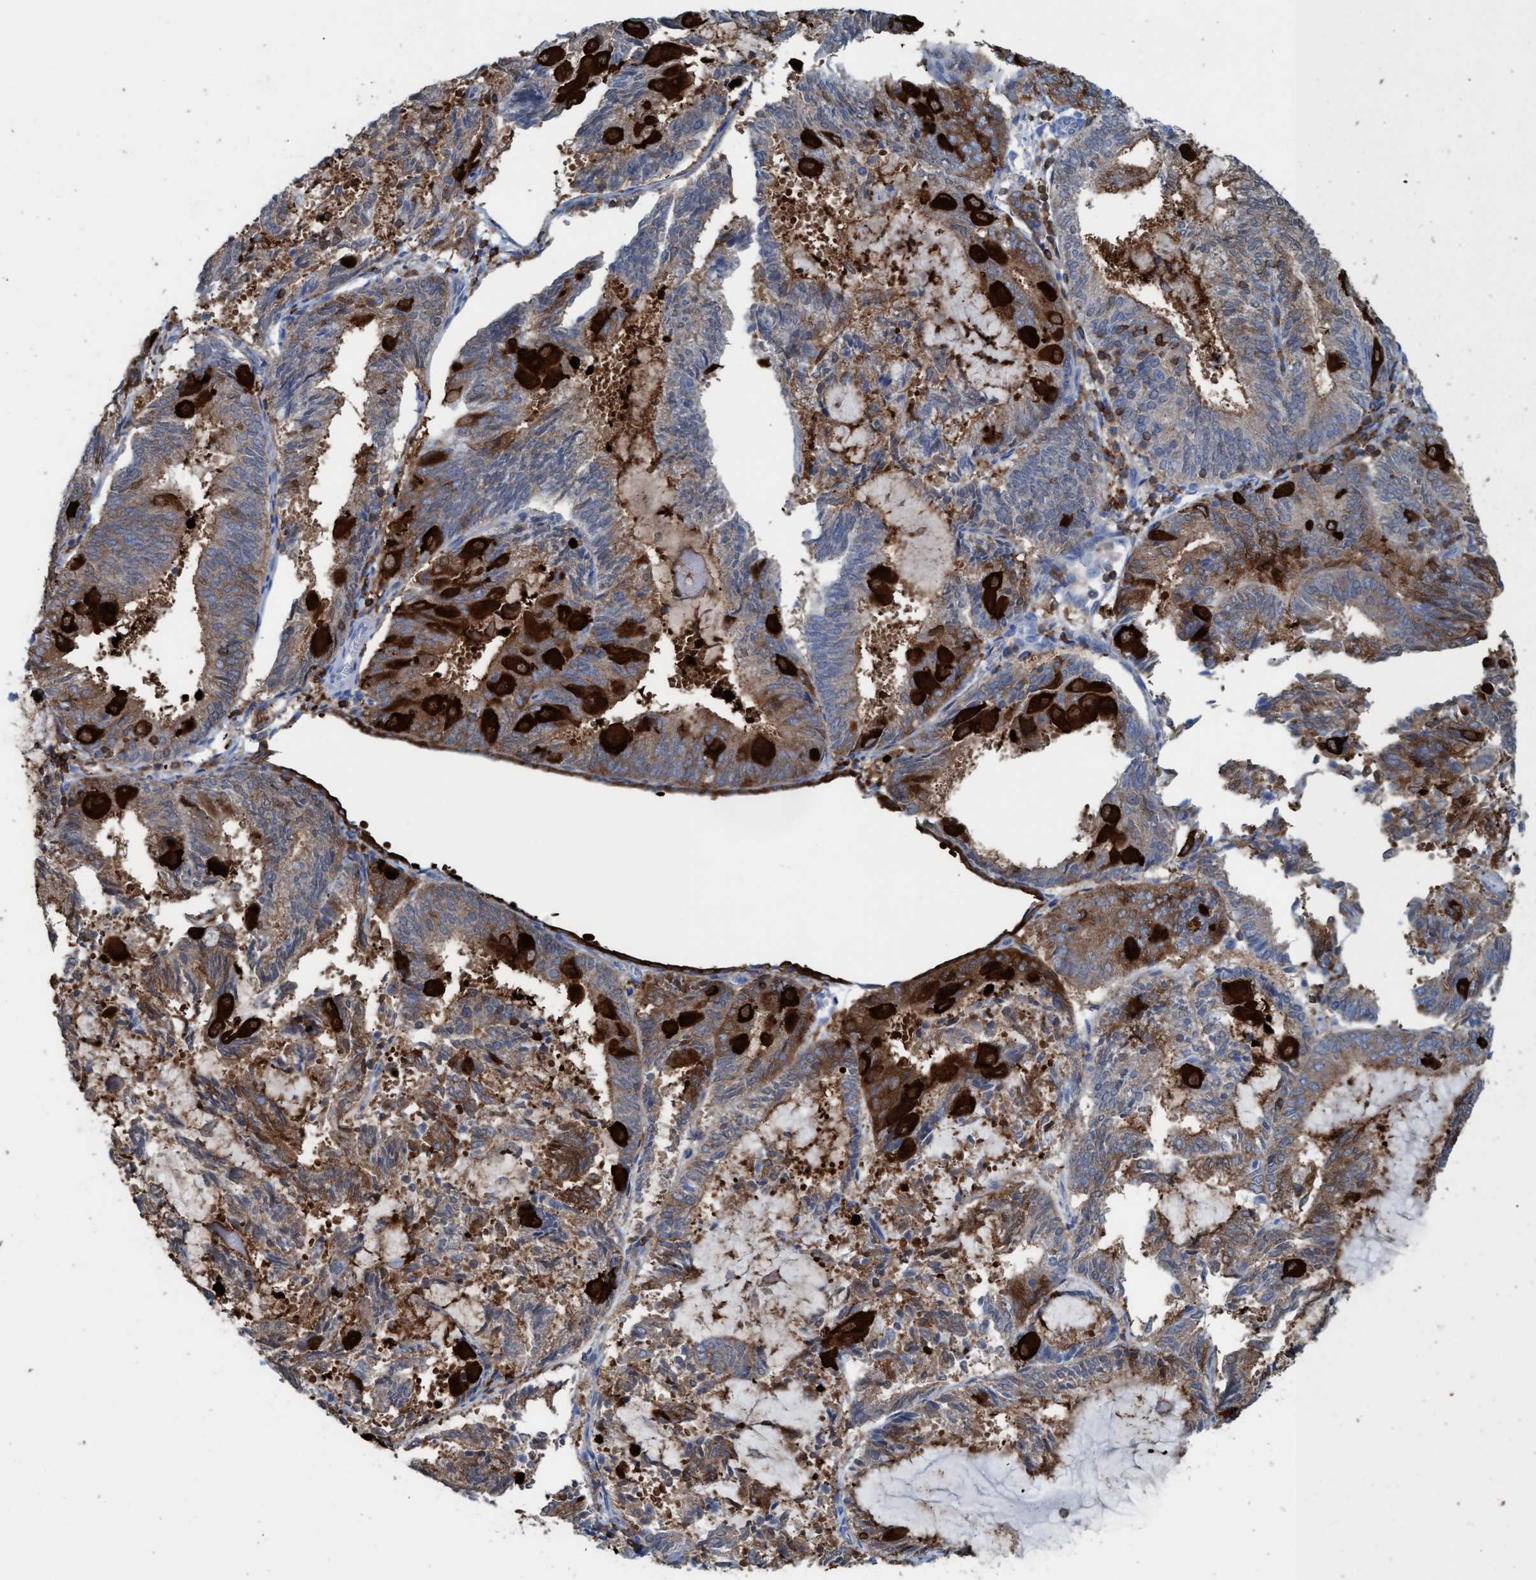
{"staining": {"intensity": "strong", "quantity": "25%-75%", "location": "cytoplasmic/membranous"}, "tissue": "endometrial cancer", "cell_type": "Tumor cells", "image_type": "cancer", "snomed": [{"axis": "morphology", "description": "Adenocarcinoma, NOS"}, {"axis": "topography", "description": "Endometrium"}], "caption": "This micrograph shows immunohistochemistry (IHC) staining of endometrial adenocarcinoma, with high strong cytoplasmic/membranous positivity in approximately 25%-75% of tumor cells.", "gene": "EZR", "patient": {"sex": "female", "age": 81}}